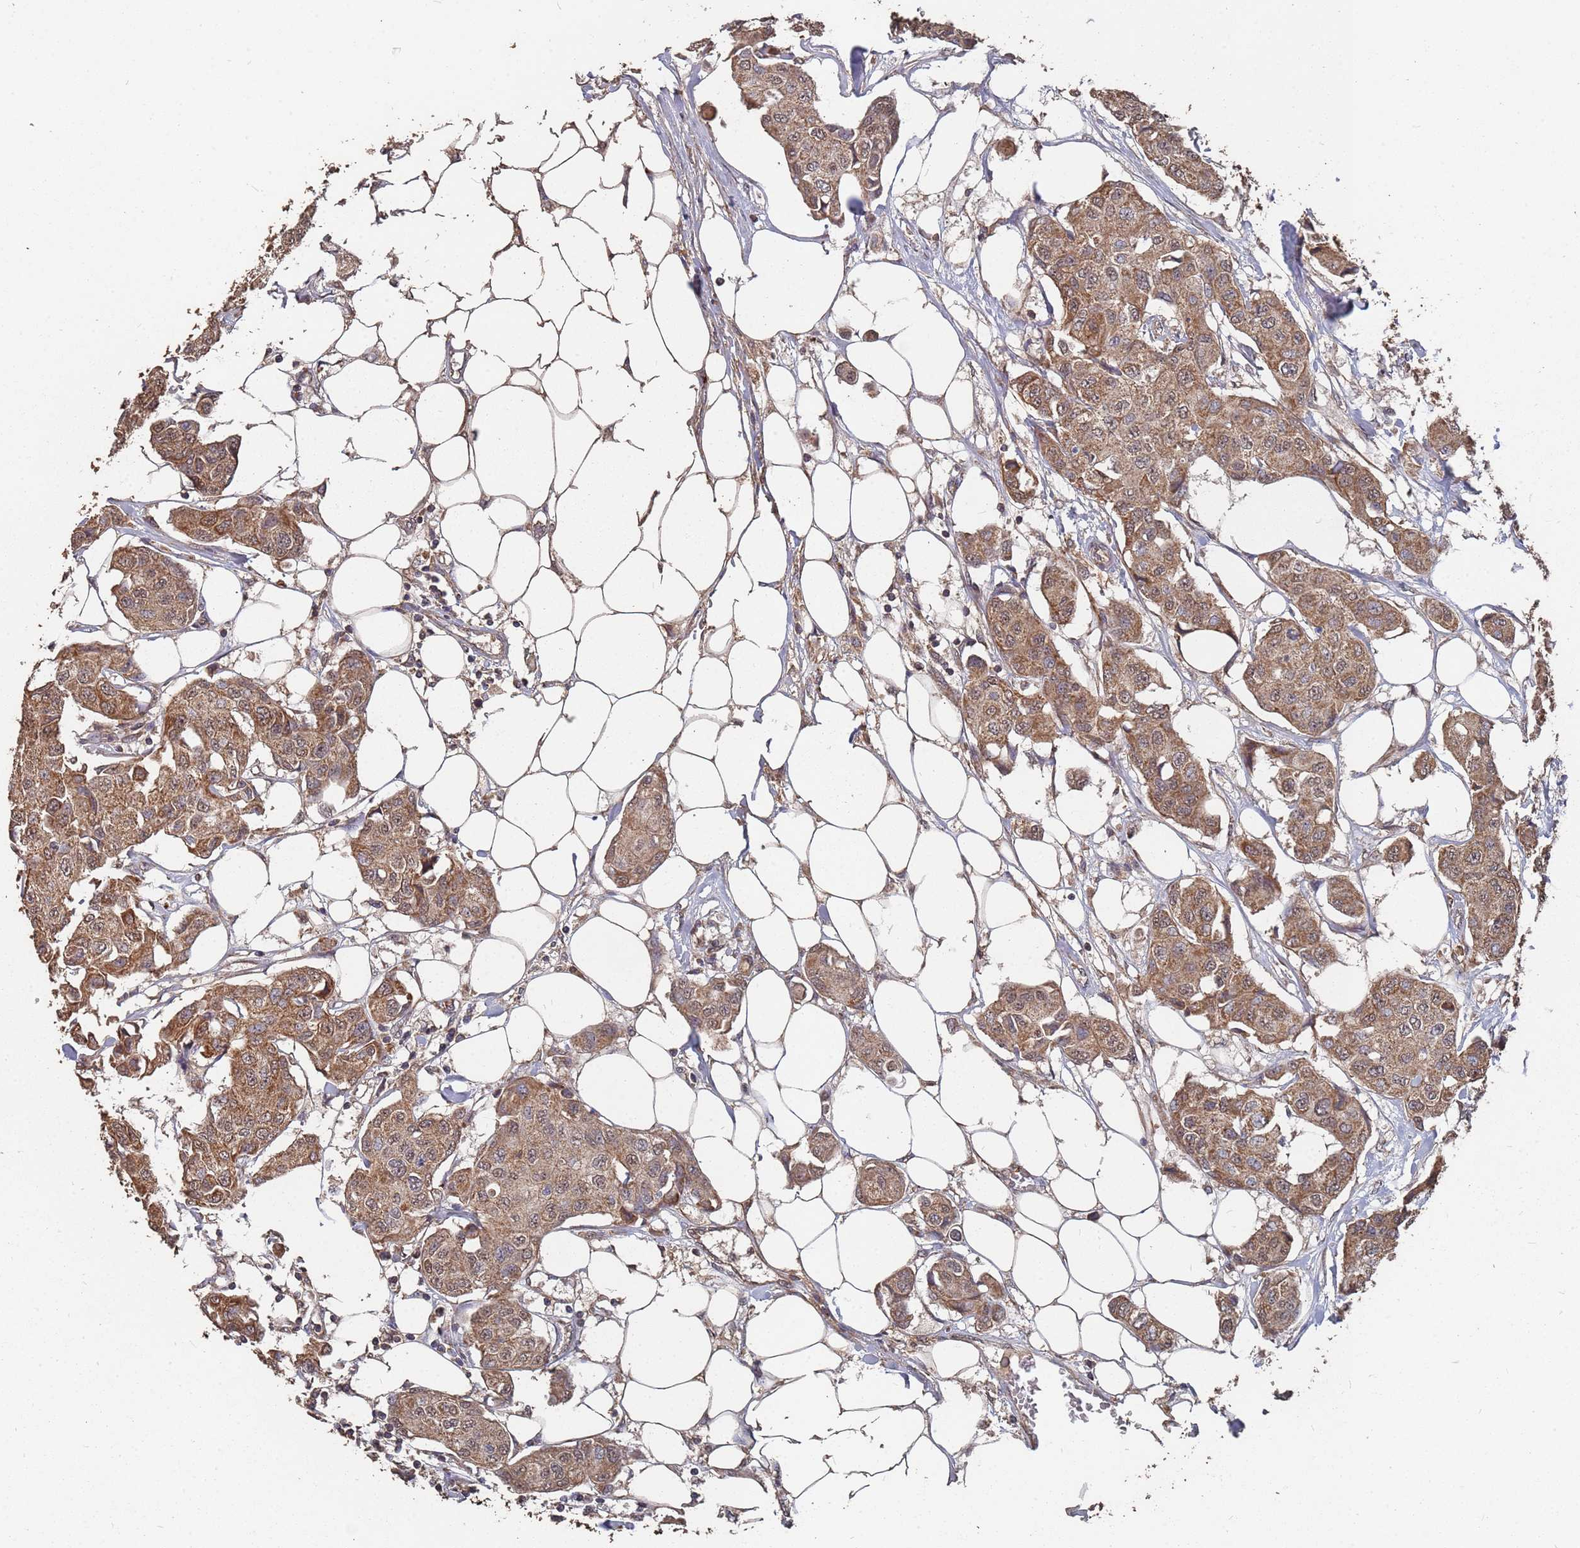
{"staining": {"intensity": "moderate", "quantity": ">75%", "location": "cytoplasmic/membranous"}, "tissue": "breast cancer", "cell_type": "Tumor cells", "image_type": "cancer", "snomed": [{"axis": "morphology", "description": "Duct carcinoma"}, {"axis": "topography", "description": "Breast"}, {"axis": "topography", "description": "Lymph node"}], "caption": "There is medium levels of moderate cytoplasmic/membranous expression in tumor cells of breast invasive ductal carcinoma, as demonstrated by immunohistochemical staining (brown color).", "gene": "PRORP", "patient": {"sex": "female", "age": 80}}